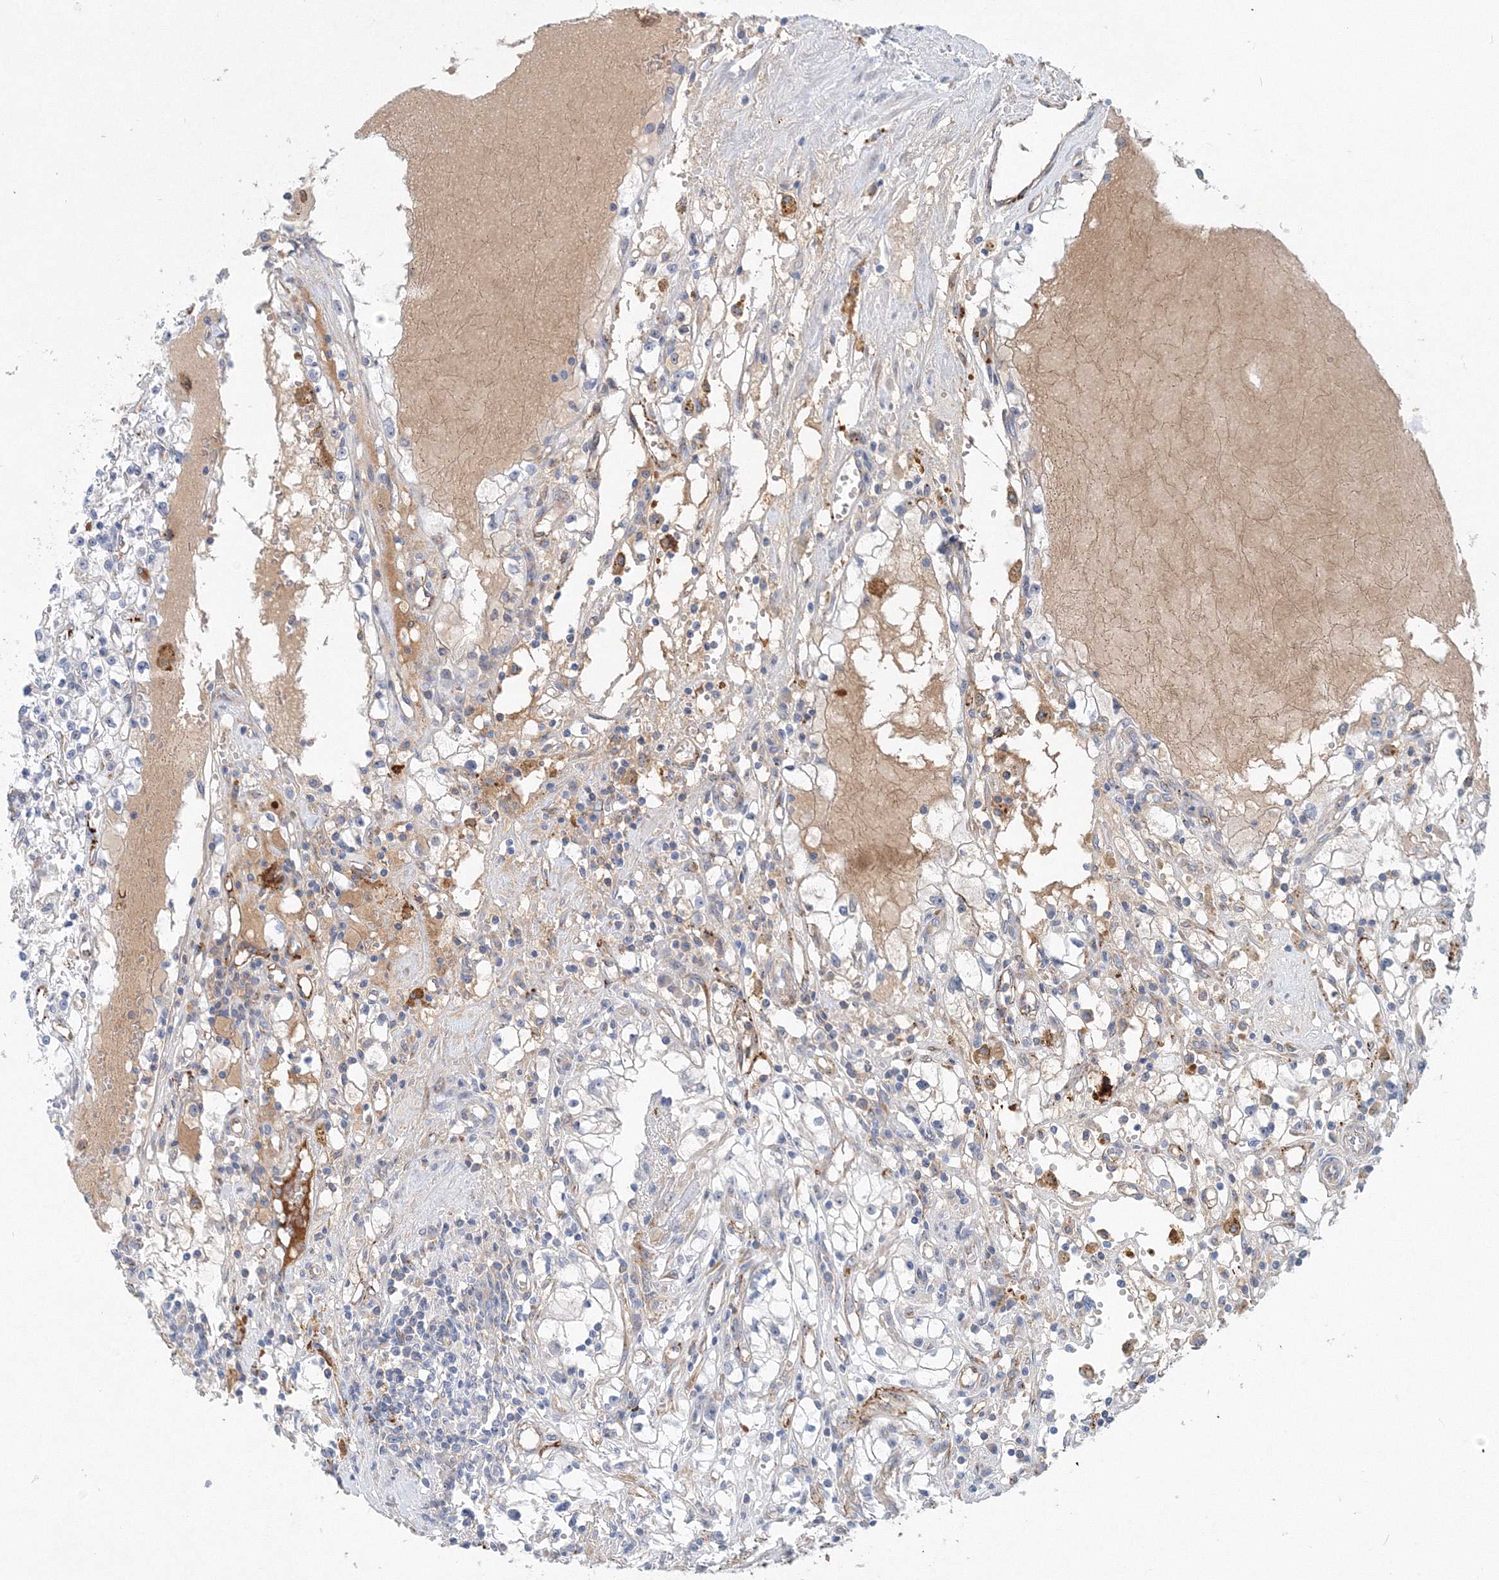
{"staining": {"intensity": "negative", "quantity": "none", "location": "none"}, "tissue": "renal cancer", "cell_type": "Tumor cells", "image_type": "cancer", "snomed": [{"axis": "morphology", "description": "Adenocarcinoma, NOS"}, {"axis": "topography", "description": "Kidney"}], "caption": "Tumor cells show no significant protein positivity in adenocarcinoma (renal).", "gene": "TANC1", "patient": {"sex": "male", "age": 56}}